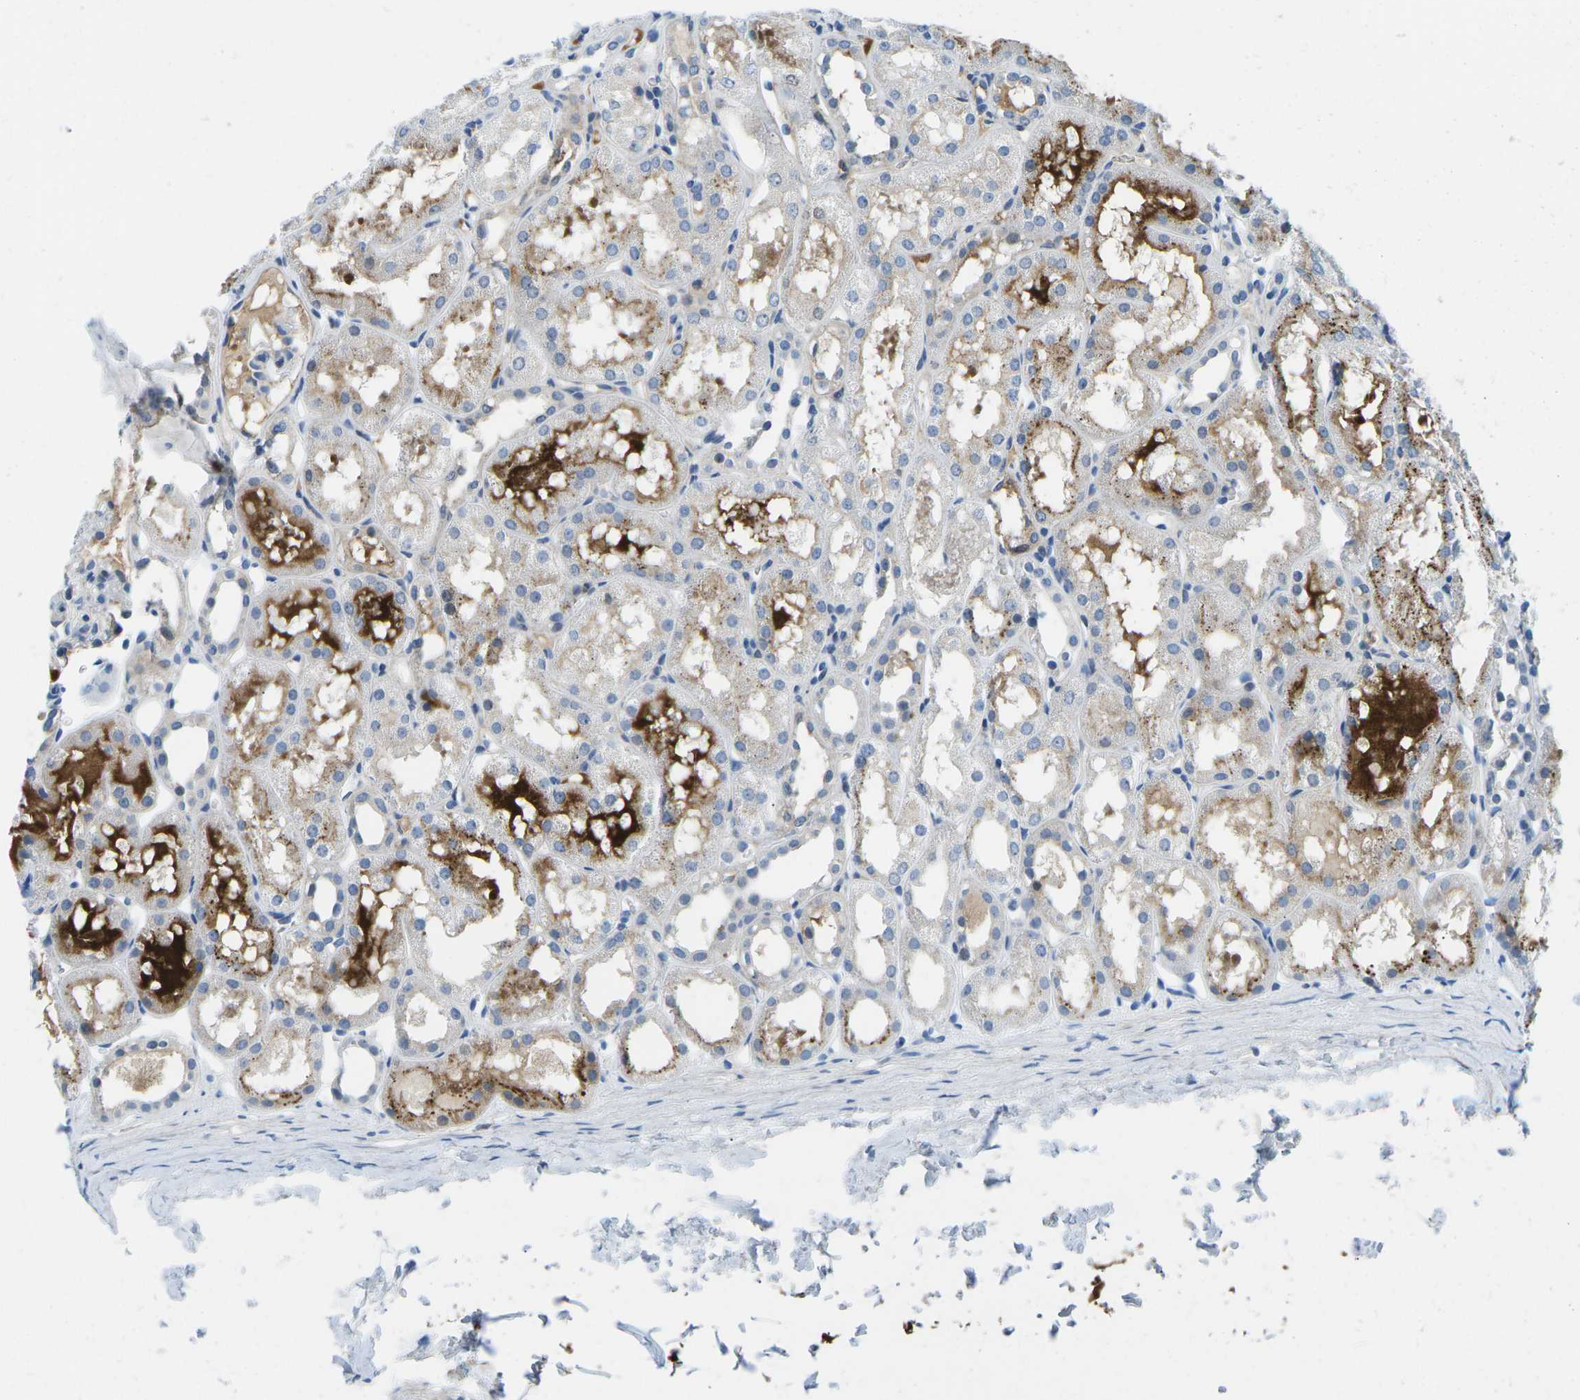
{"staining": {"intensity": "negative", "quantity": "none", "location": "none"}, "tissue": "kidney", "cell_type": "Cells in glomeruli", "image_type": "normal", "snomed": [{"axis": "morphology", "description": "Normal tissue, NOS"}, {"axis": "topography", "description": "Kidney"}, {"axis": "topography", "description": "Urinary bladder"}], "caption": "Cells in glomeruli show no significant protein expression in normal kidney. (Stains: DAB (3,3'-diaminobenzidine) IHC with hematoxylin counter stain, Microscopy: brightfield microscopy at high magnification).", "gene": "CFB", "patient": {"sex": "male", "age": 16}}